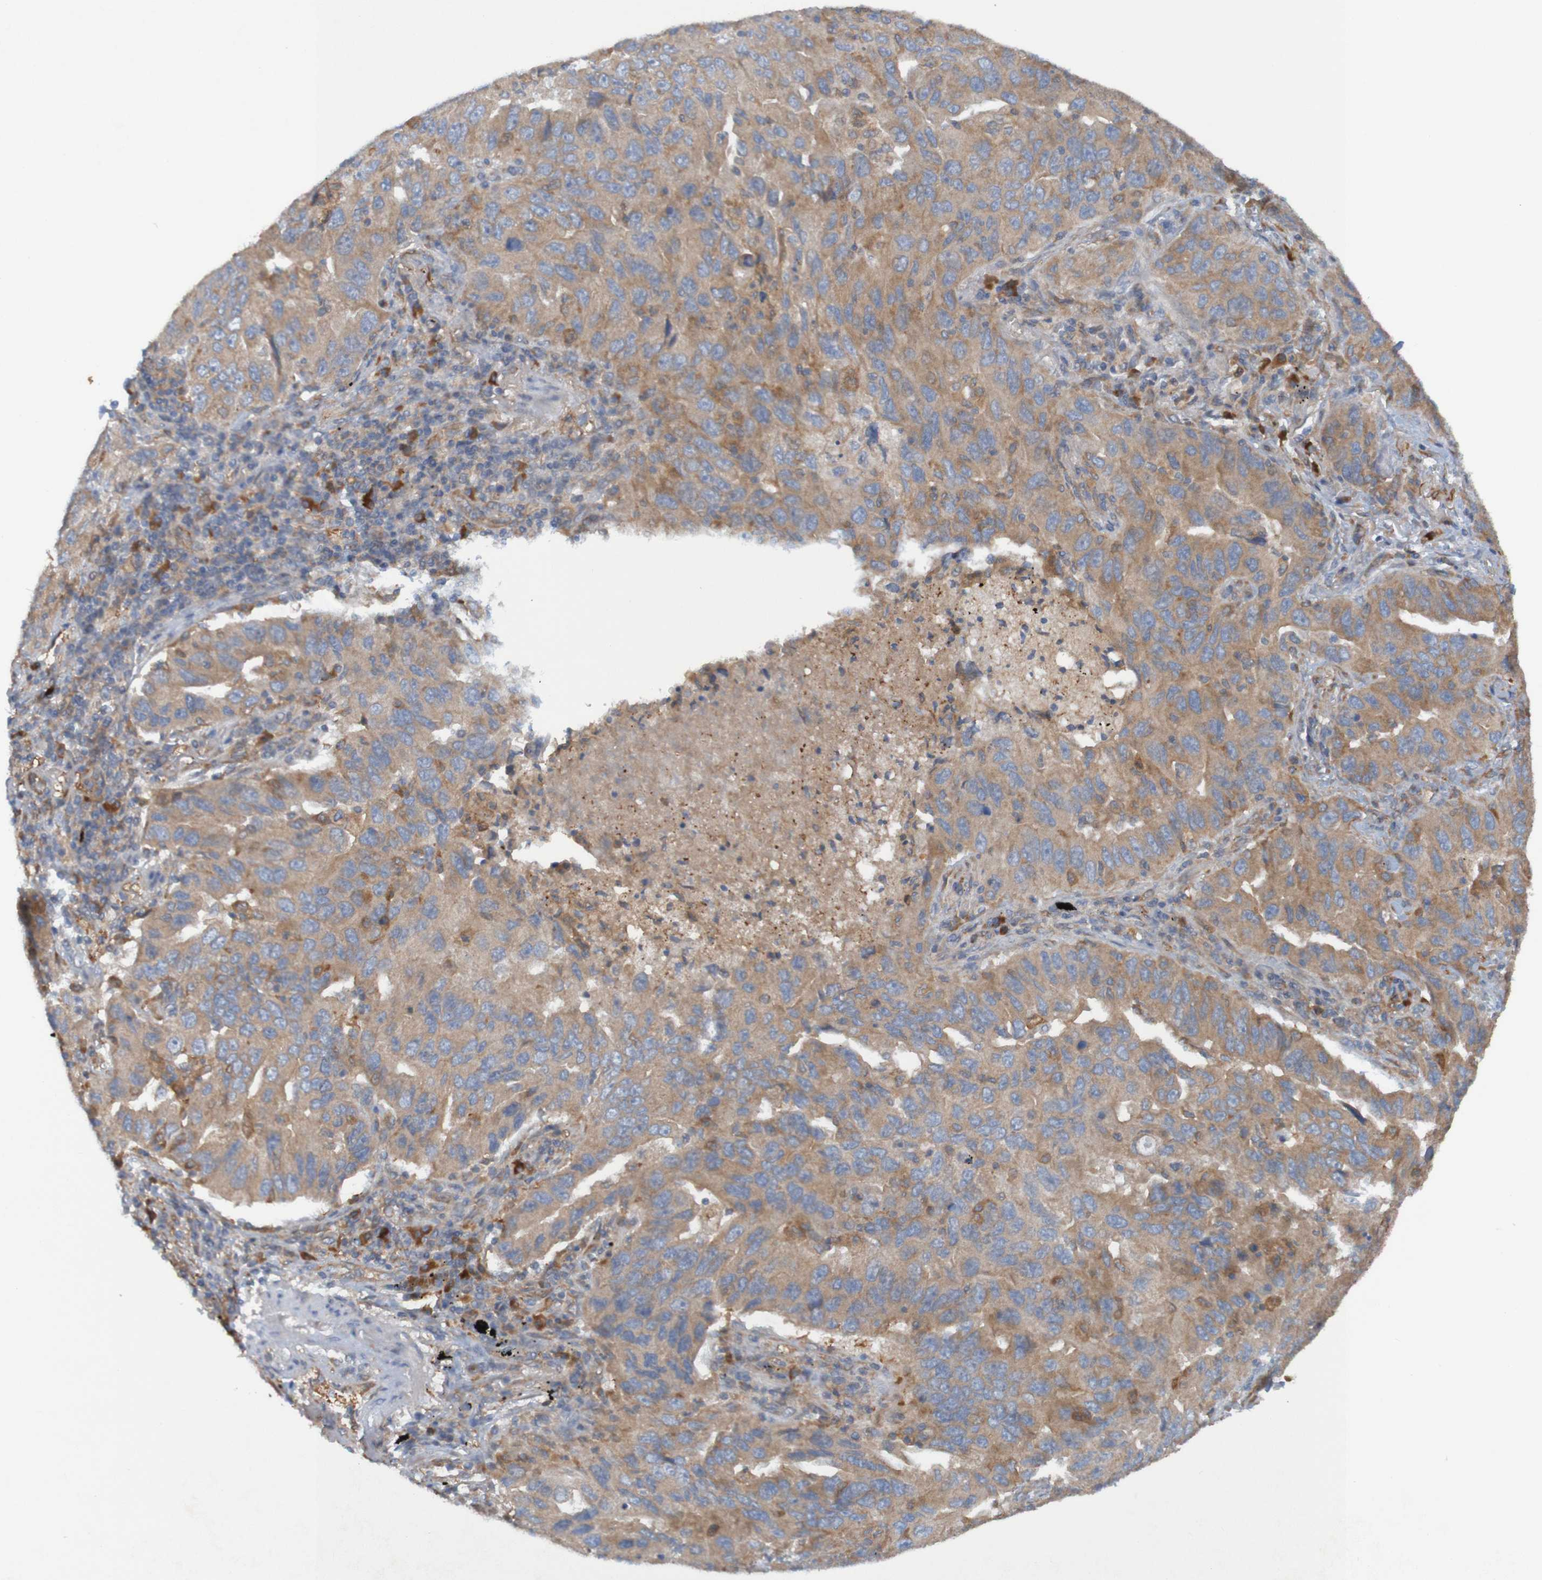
{"staining": {"intensity": "moderate", "quantity": ">75%", "location": "cytoplasmic/membranous"}, "tissue": "lung cancer", "cell_type": "Tumor cells", "image_type": "cancer", "snomed": [{"axis": "morphology", "description": "Adenocarcinoma, NOS"}, {"axis": "topography", "description": "Lung"}], "caption": "Immunohistochemistry (IHC) image of neoplastic tissue: lung adenocarcinoma stained using IHC reveals medium levels of moderate protein expression localized specifically in the cytoplasmic/membranous of tumor cells, appearing as a cytoplasmic/membranous brown color.", "gene": "DNAJC4", "patient": {"sex": "female", "age": 65}}